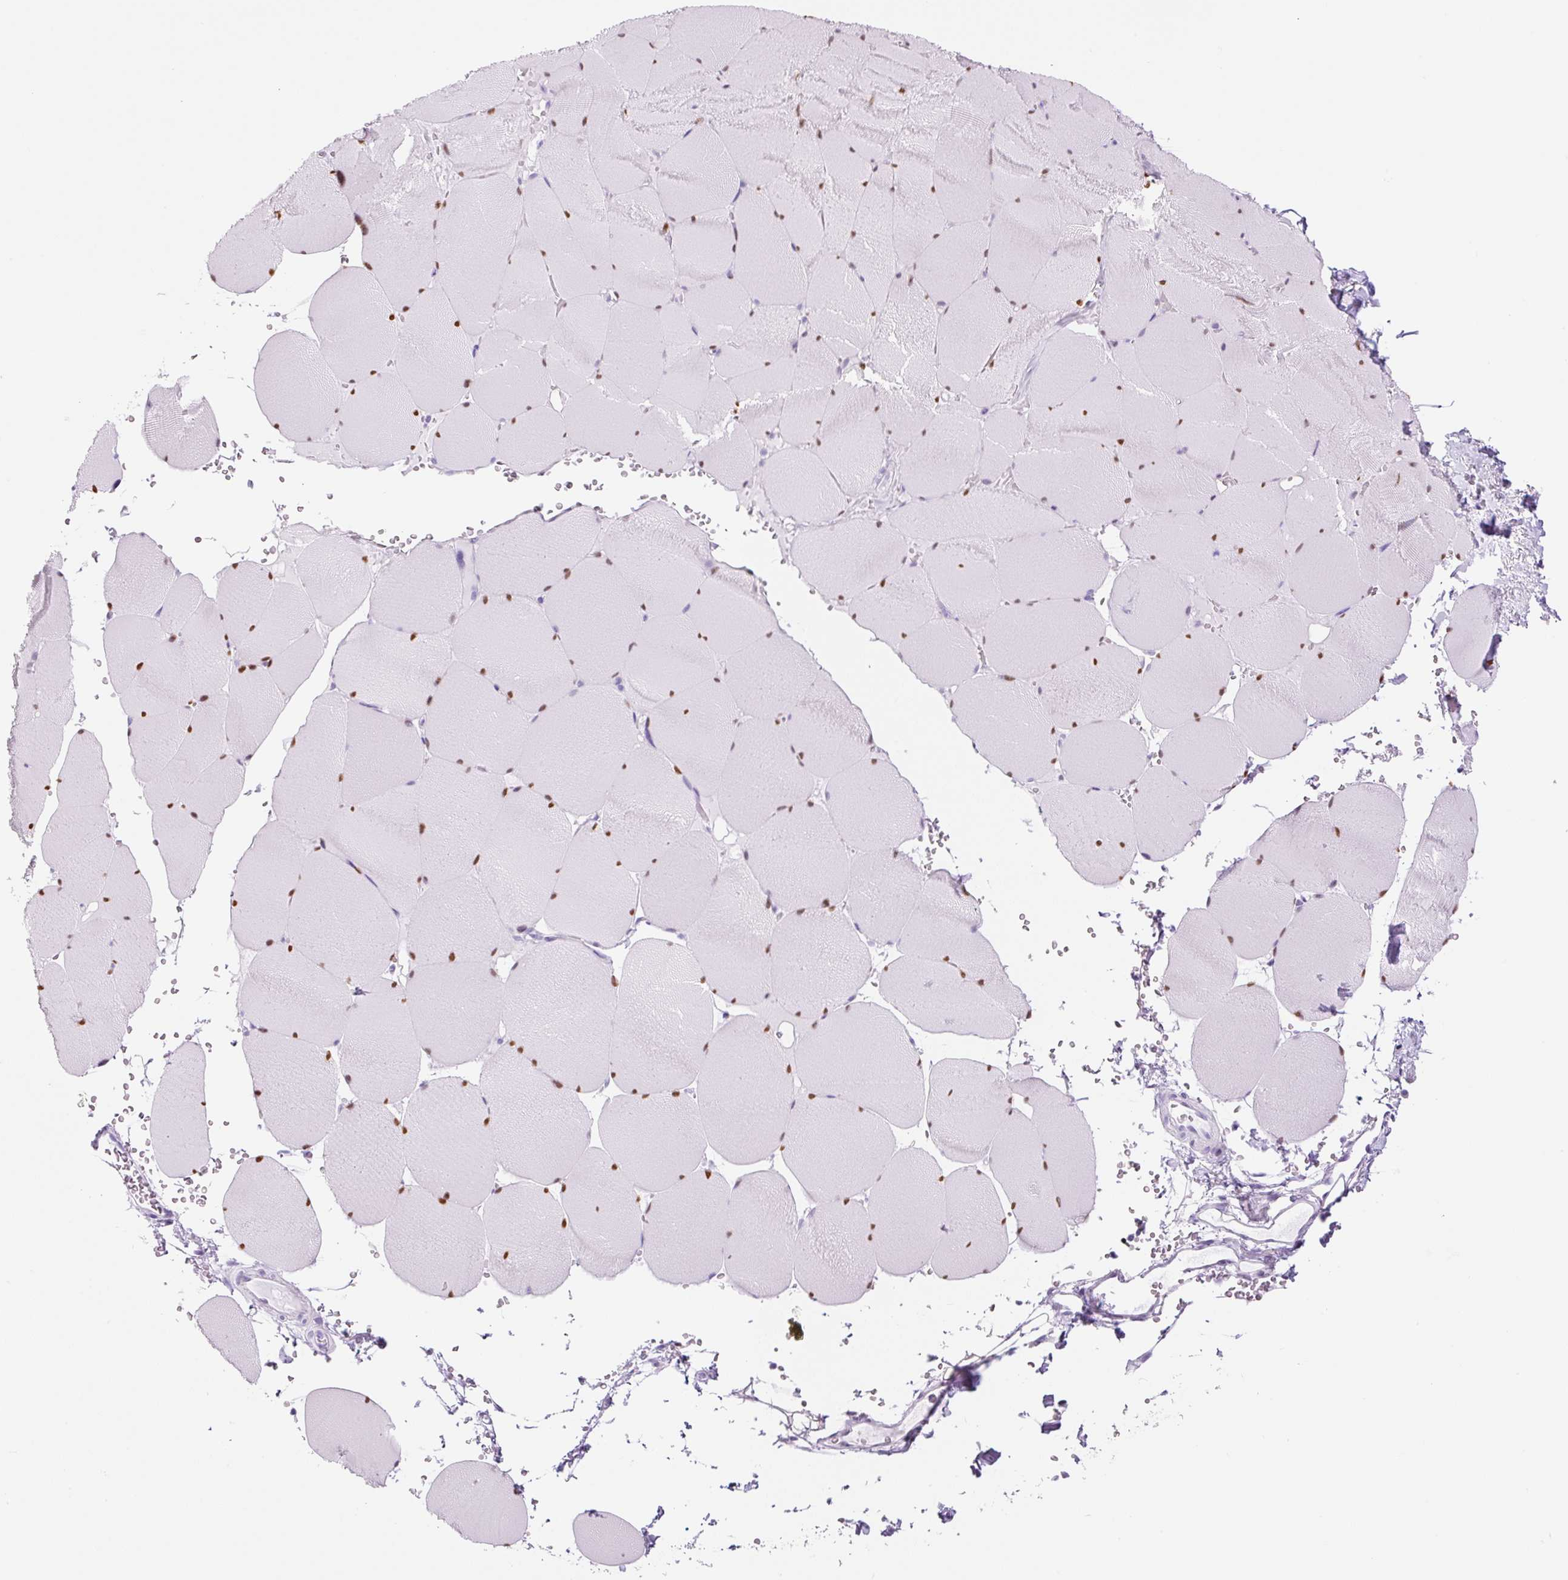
{"staining": {"intensity": "strong", "quantity": "25%-75%", "location": "nuclear"}, "tissue": "skeletal muscle", "cell_type": "Myocytes", "image_type": "normal", "snomed": [{"axis": "morphology", "description": "Normal tissue, NOS"}, {"axis": "topography", "description": "Skeletal muscle"}, {"axis": "topography", "description": "Head-Neck"}], "caption": "High-power microscopy captured an immunohistochemistry (IHC) histopathology image of normal skeletal muscle, revealing strong nuclear positivity in approximately 25%-75% of myocytes.", "gene": "ADSS1", "patient": {"sex": "male", "age": 66}}